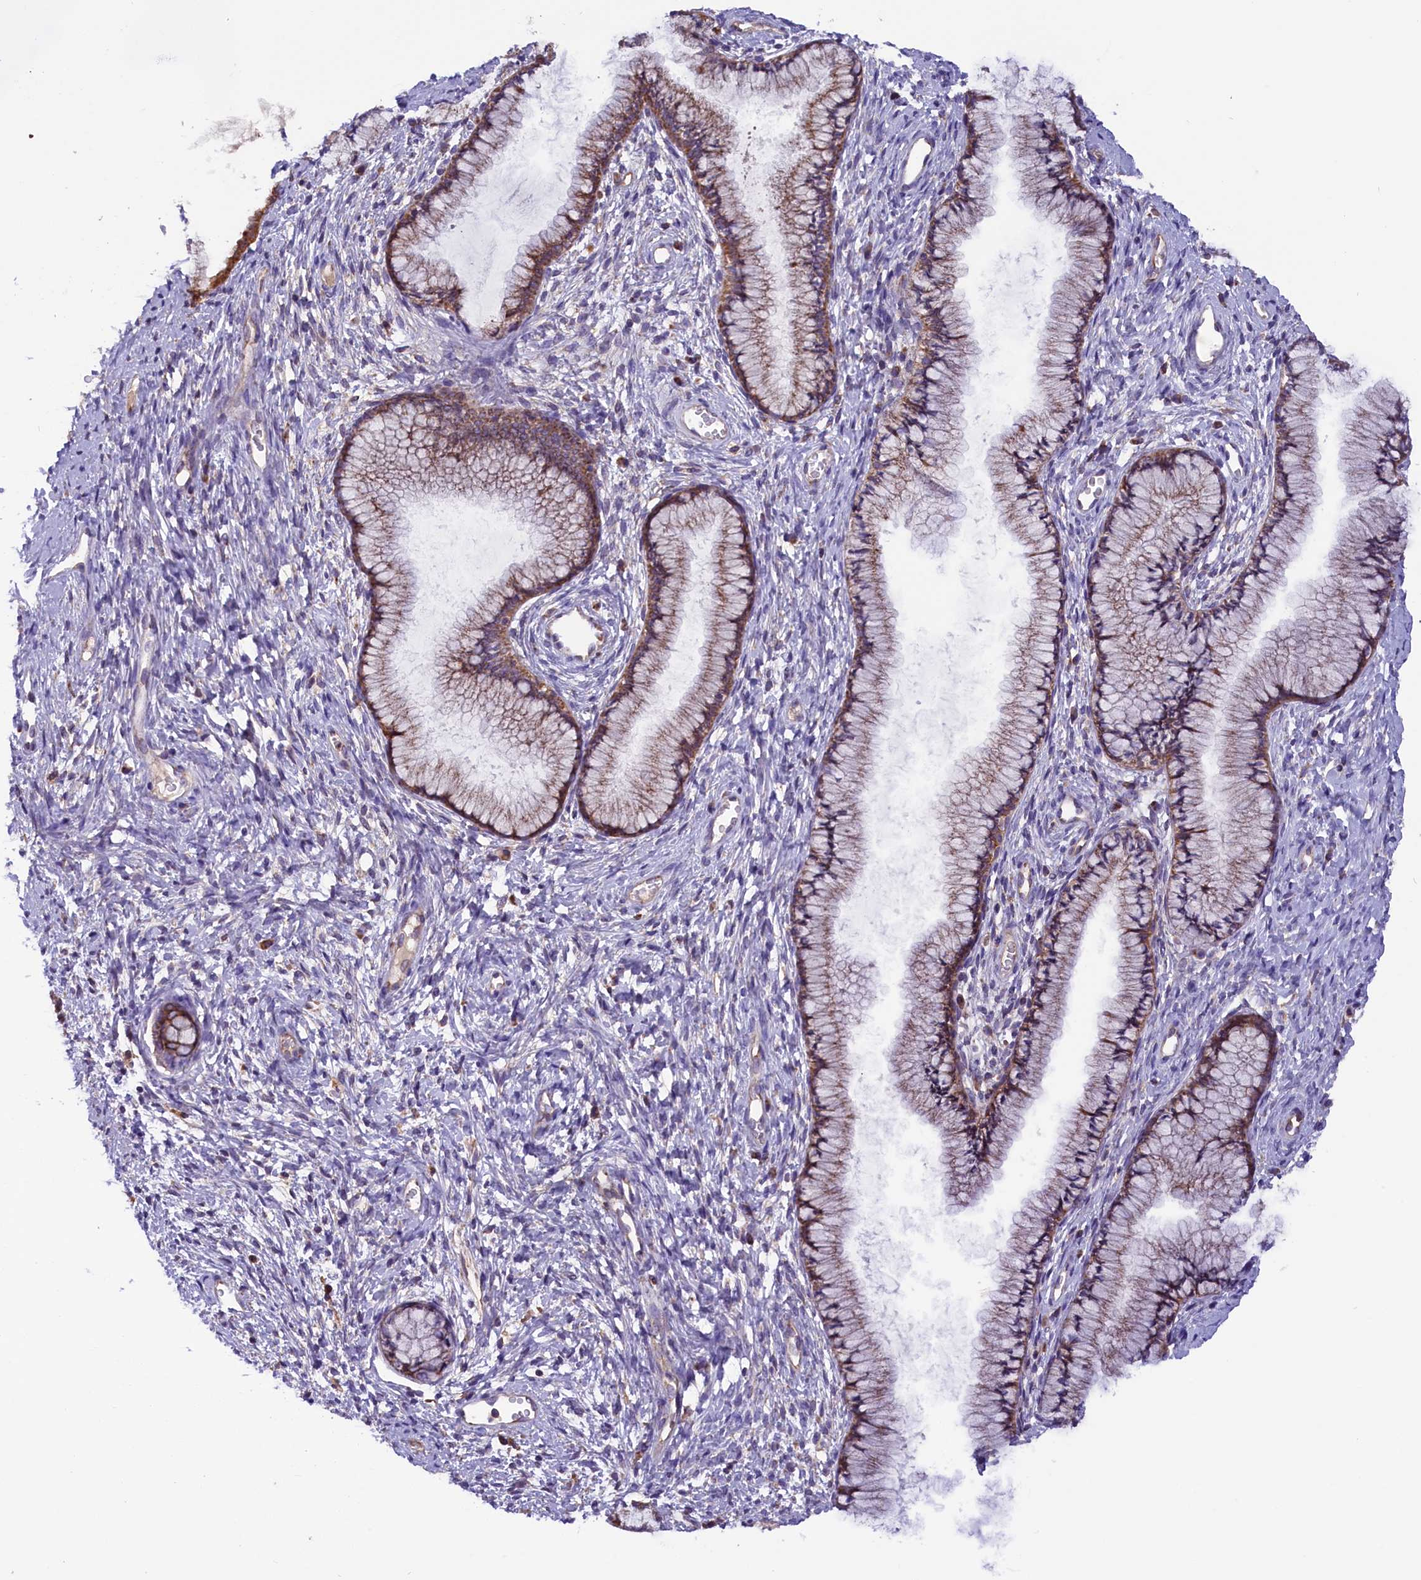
{"staining": {"intensity": "moderate", "quantity": ">75%", "location": "cytoplasmic/membranous"}, "tissue": "cervix", "cell_type": "Glandular cells", "image_type": "normal", "snomed": [{"axis": "morphology", "description": "Normal tissue, NOS"}, {"axis": "topography", "description": "Cervix"}], "caption": "About >75% of glandular cells in unremarkable human cervix demonstrate moderate cytoplasmic/membranous protein positivity as visualized by brown immunohistochemical staining.", "gene": "DNAJB9", "patient": {"sex": "female", "age": 42}}